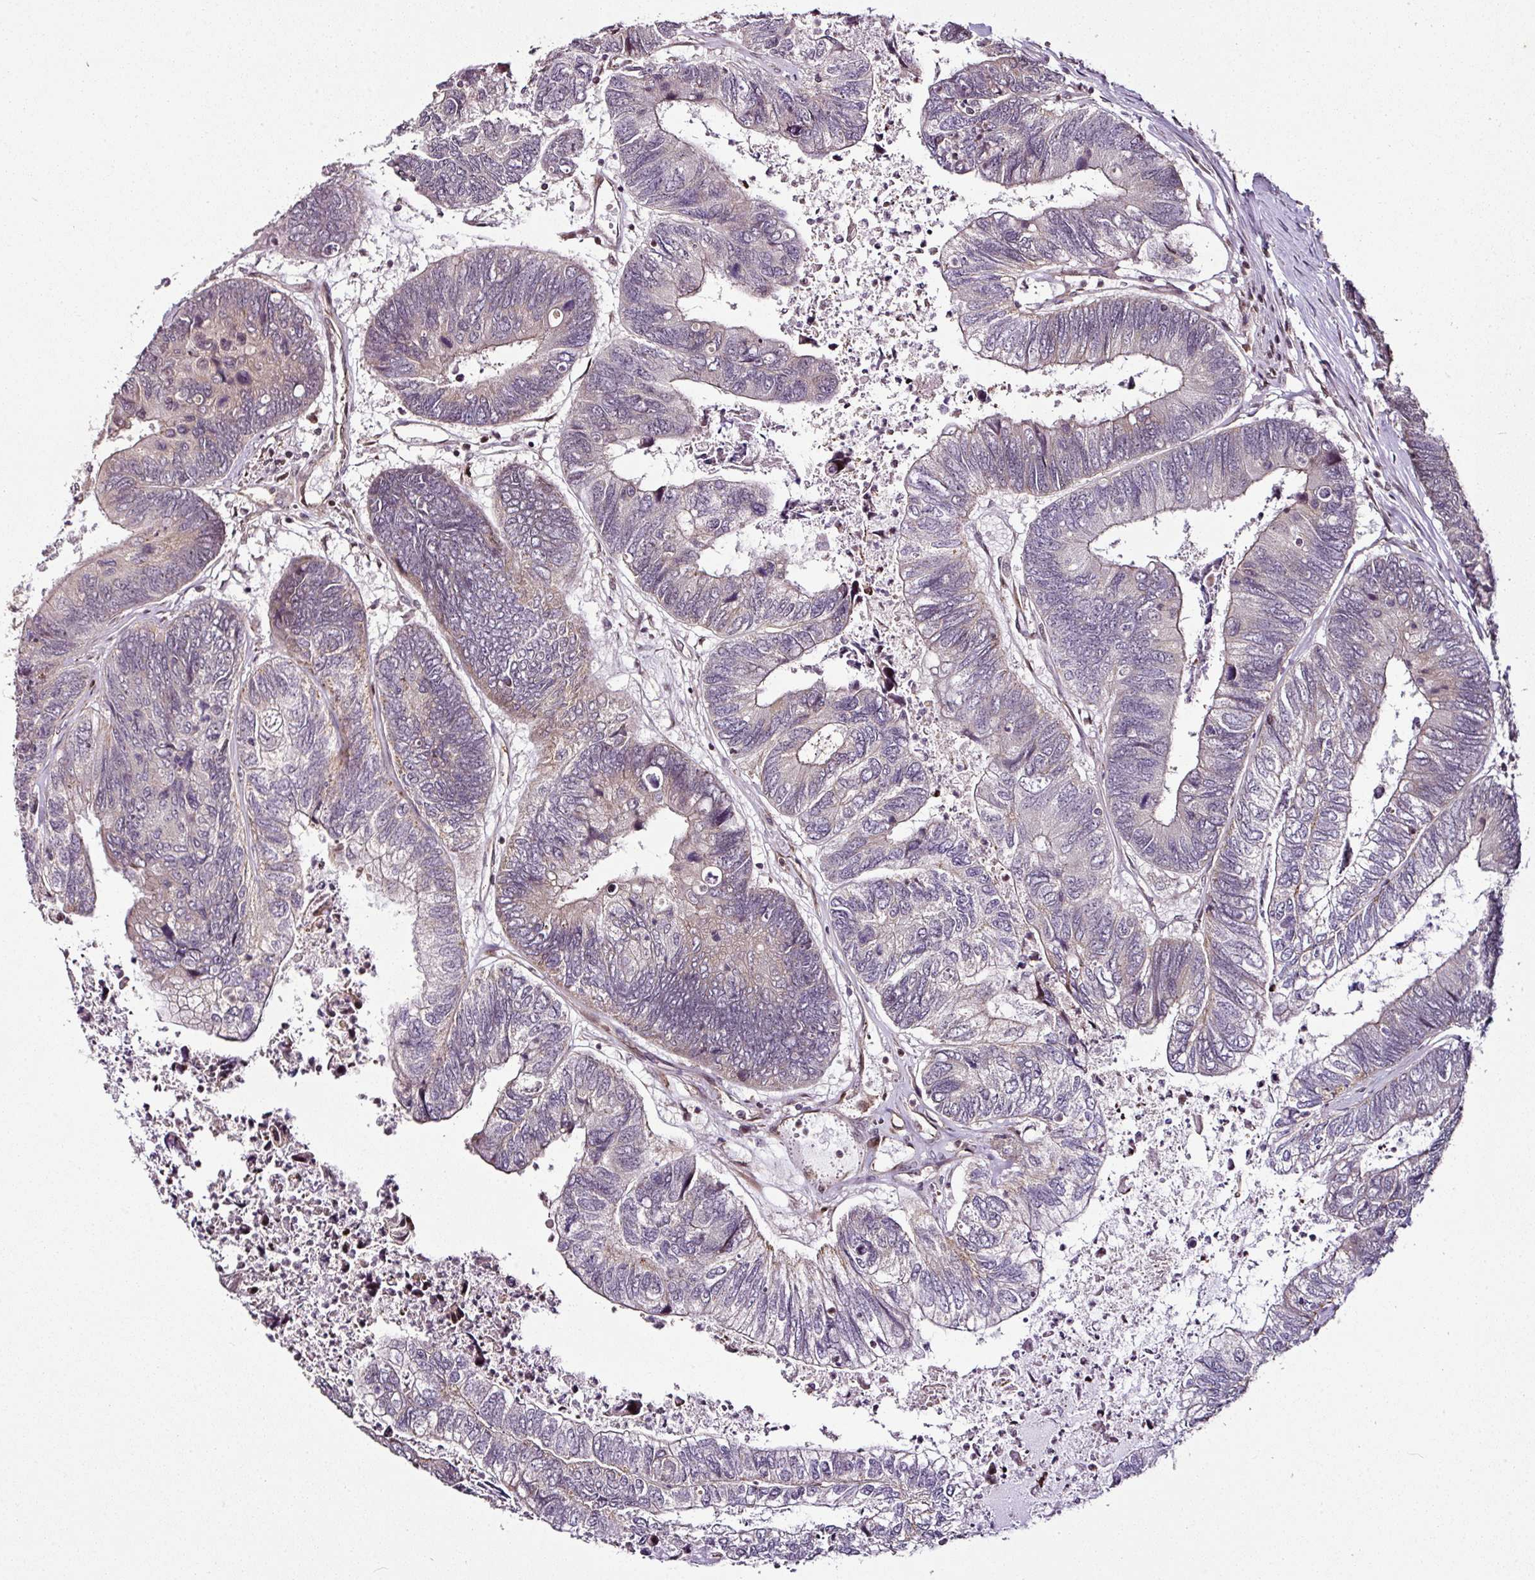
{"staining": {"intensity": "negative", "quantity": "none", "location": "none"}, "tissue": "colorectal cancer", "cell_type": "Tumor cells", "image_type": "cancer", "snomed": [{"axis": "morphology", "description": "Adenocarcinoma, NOS"}, {"axis": "topography", "description": "Colon"}], "caption": "Human colorectal cancer stained for a protein using immunohistochemistry (IHC) shows no positivity in tumor cells.", "gene": "COPRS", "patient": {"sex": "female", "age": 67}}